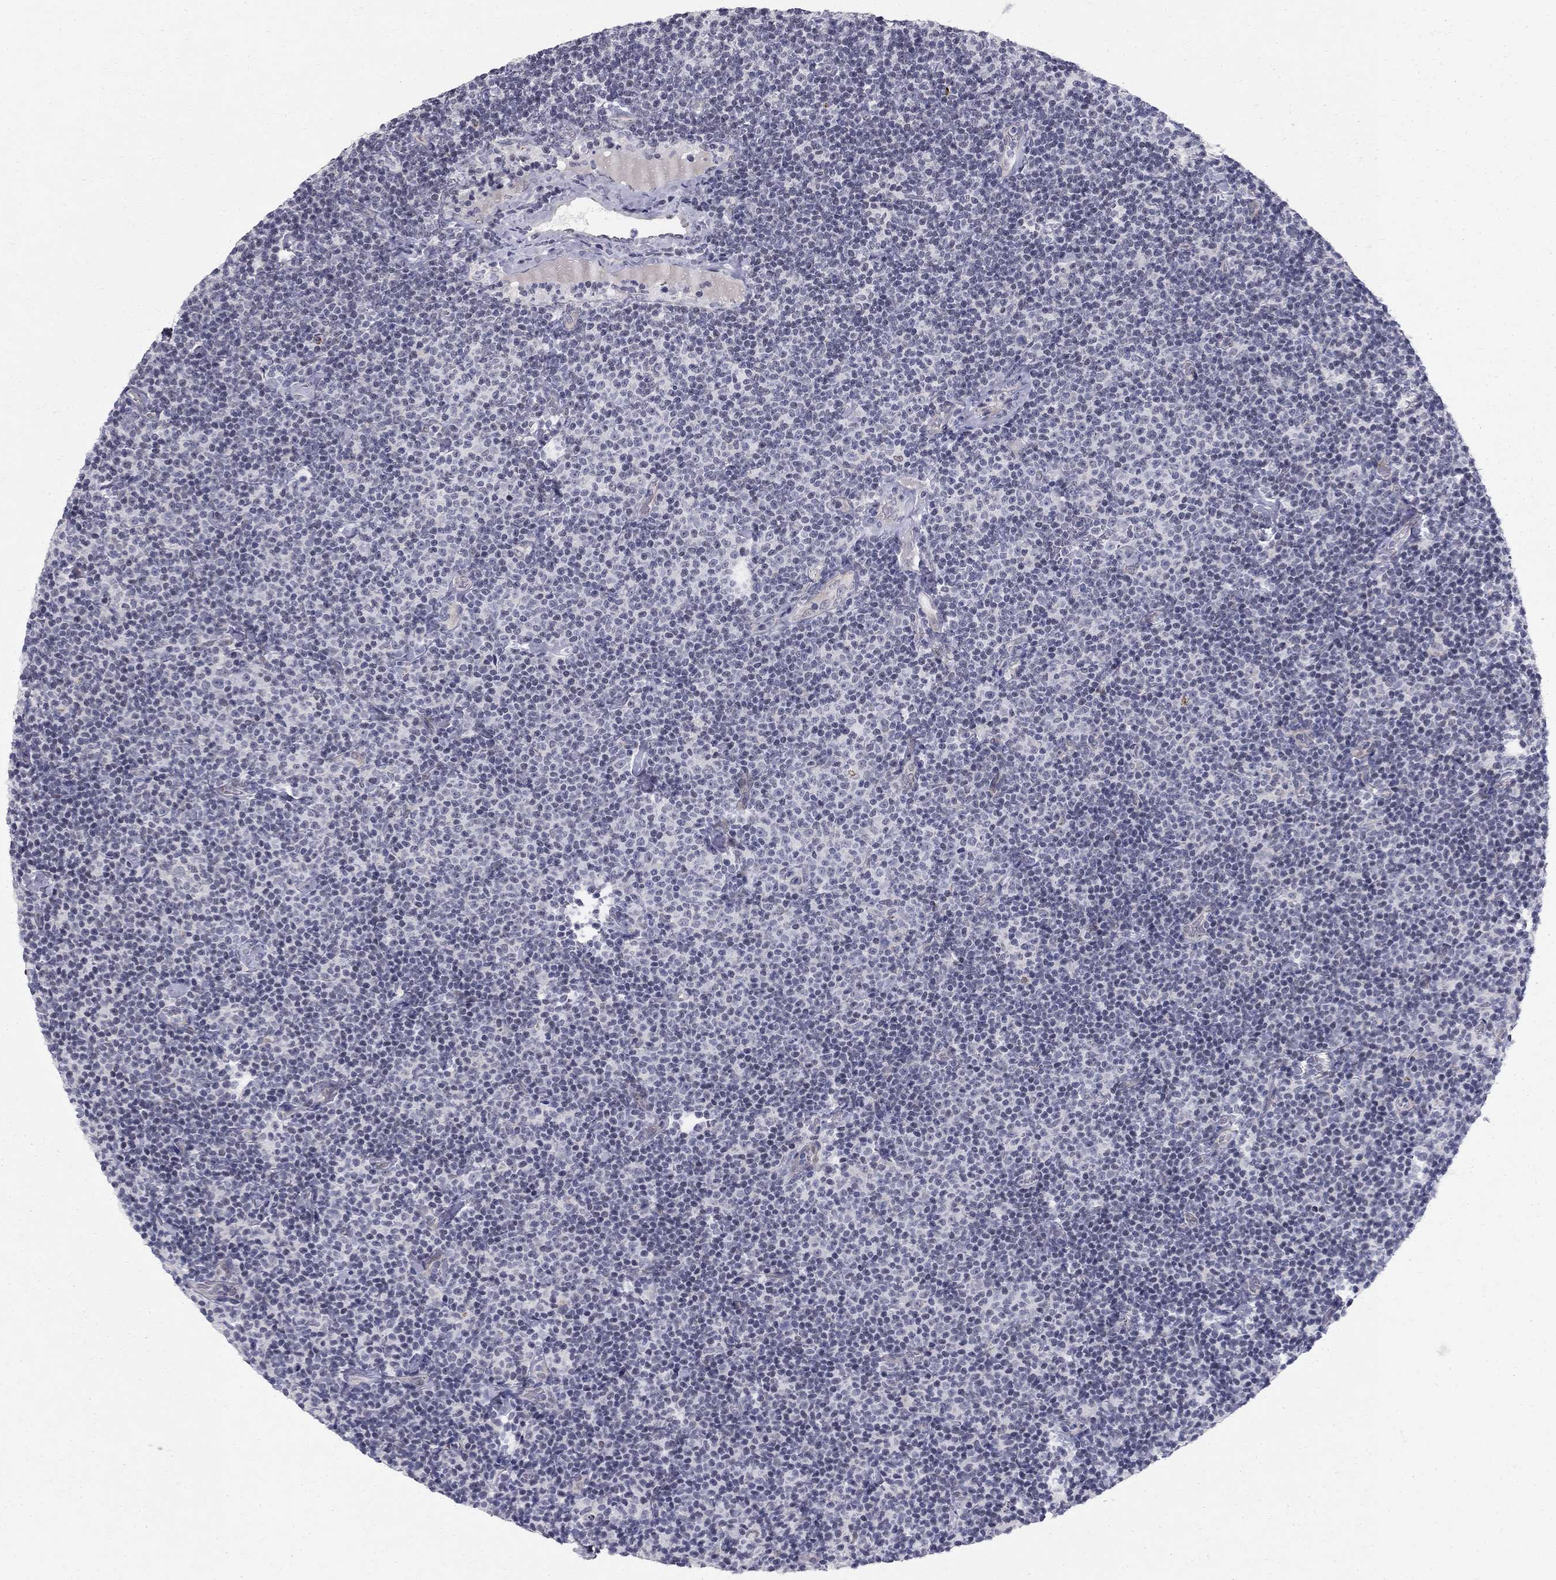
{"staining": {"intensity": "negative", "quantity": "none", "location": "none"}, "tissue": "lymphoma", "cell_type": "Tumor cells", "image_type": "cancer", "snomed": [{"axis": "morphology", "description": "Malignant lymphoma, non-Hodgkin's type, Low grade"}, {"axis": "topography", "description": "Lymph node"}], "caption": "A micrograph of human lymphoma is negative for staining in tumor cells.", "gene": "CLIC6", "patient": {"sex": "male", "age": 81}}